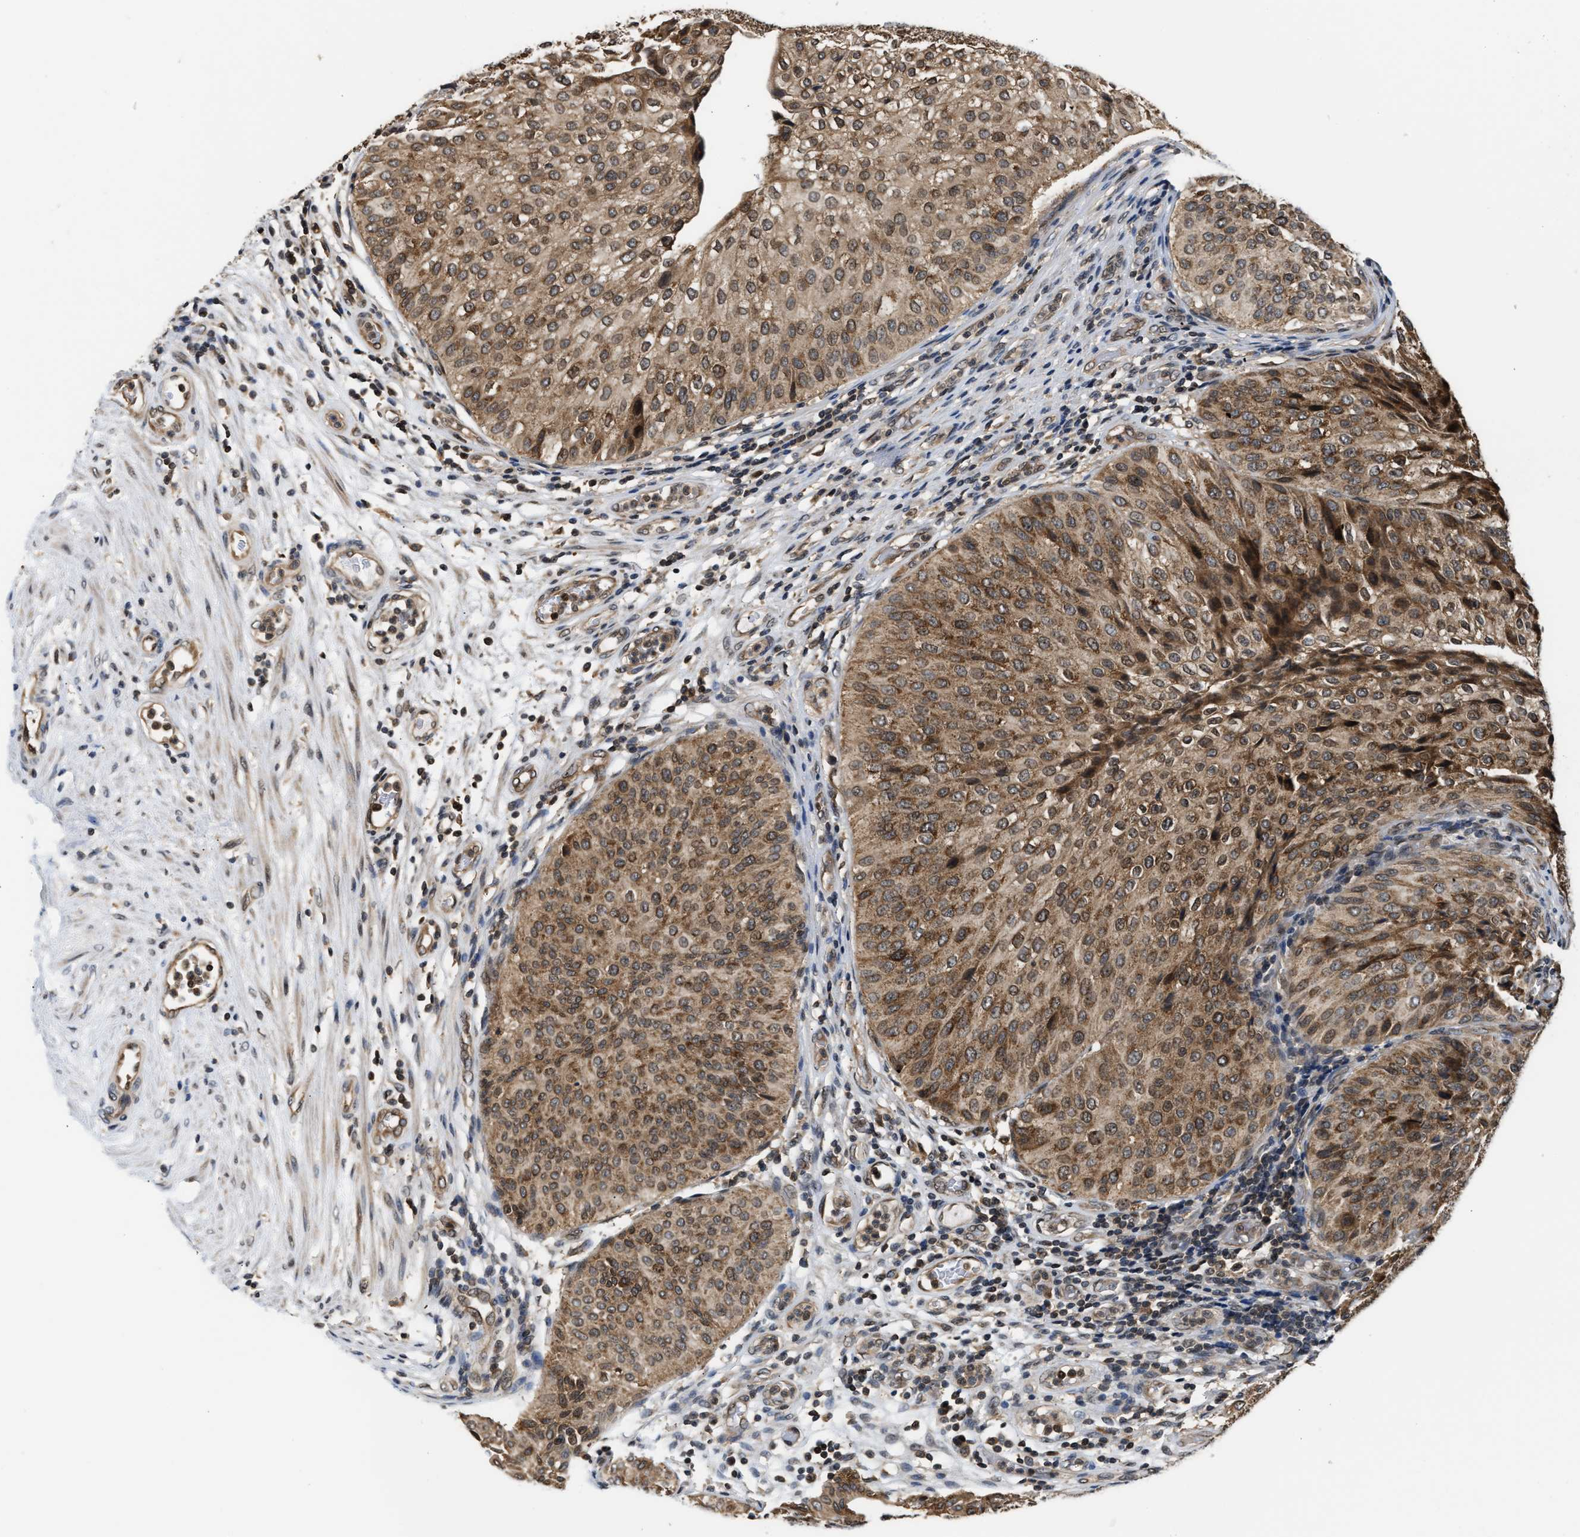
{"staining": {"intensity": "moderate", "quantity": ">75%", "location": "cytoplasmic/membranous"}, "tissue": "urothelial cancer", "cell_type": "Tumor cells", "image_type": "cancer", "snomed": [{"axis": "morphology", "description": "Urothelial carcinoma, Low grade"}, {"axis": "topography", "description": "Urinary bladder"}], "caption": "An immunohistochemistry (IHC) image of neoplastic tissue is shown. Protein staining in brown highlights moderate cytoplasmic/membranous positivity in low-grade urothelial carcinoma within tumor cells.", "gene": "RAB29", "patient": {"sex": "male", "age": 67}}